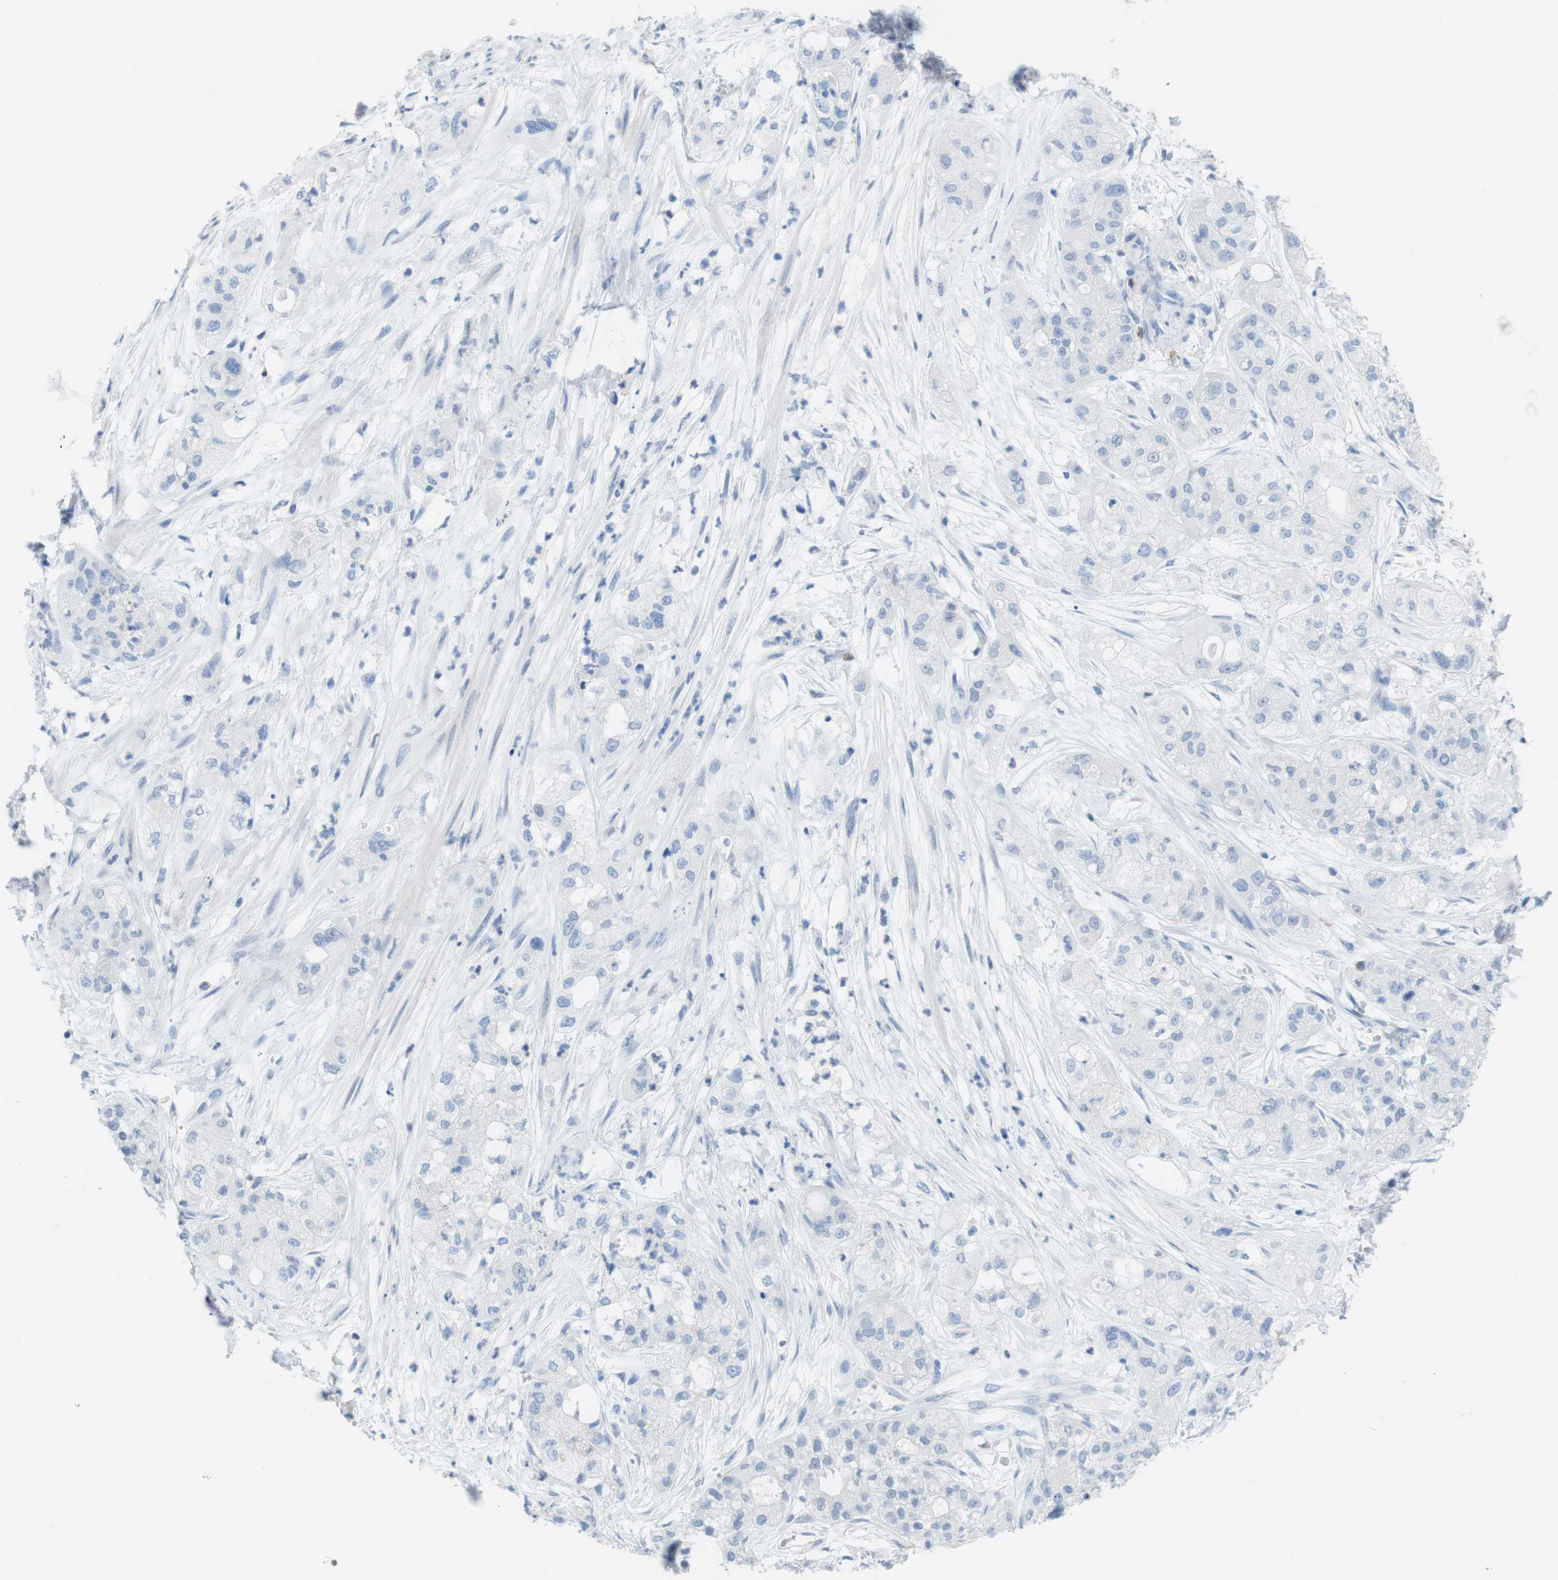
{"staining": {"intensity": "negative", "quantity": "none", "location": "none"}, "tissue": "pancreatic cancer", "cell_type": "Tumor cells", "image_type": "cancer", "snomed": [{"axis": "morphology", "description": "Adenocarcinoma, NOS"}, {"axis": "topography", "description": "Pancreas"}], "caption": "Pancreatic cancer was stained to show a protein in brown. There is no significant staining in tumor cells.", "gene": "CD5", "patient": {"sex": "female", "age": 78}}